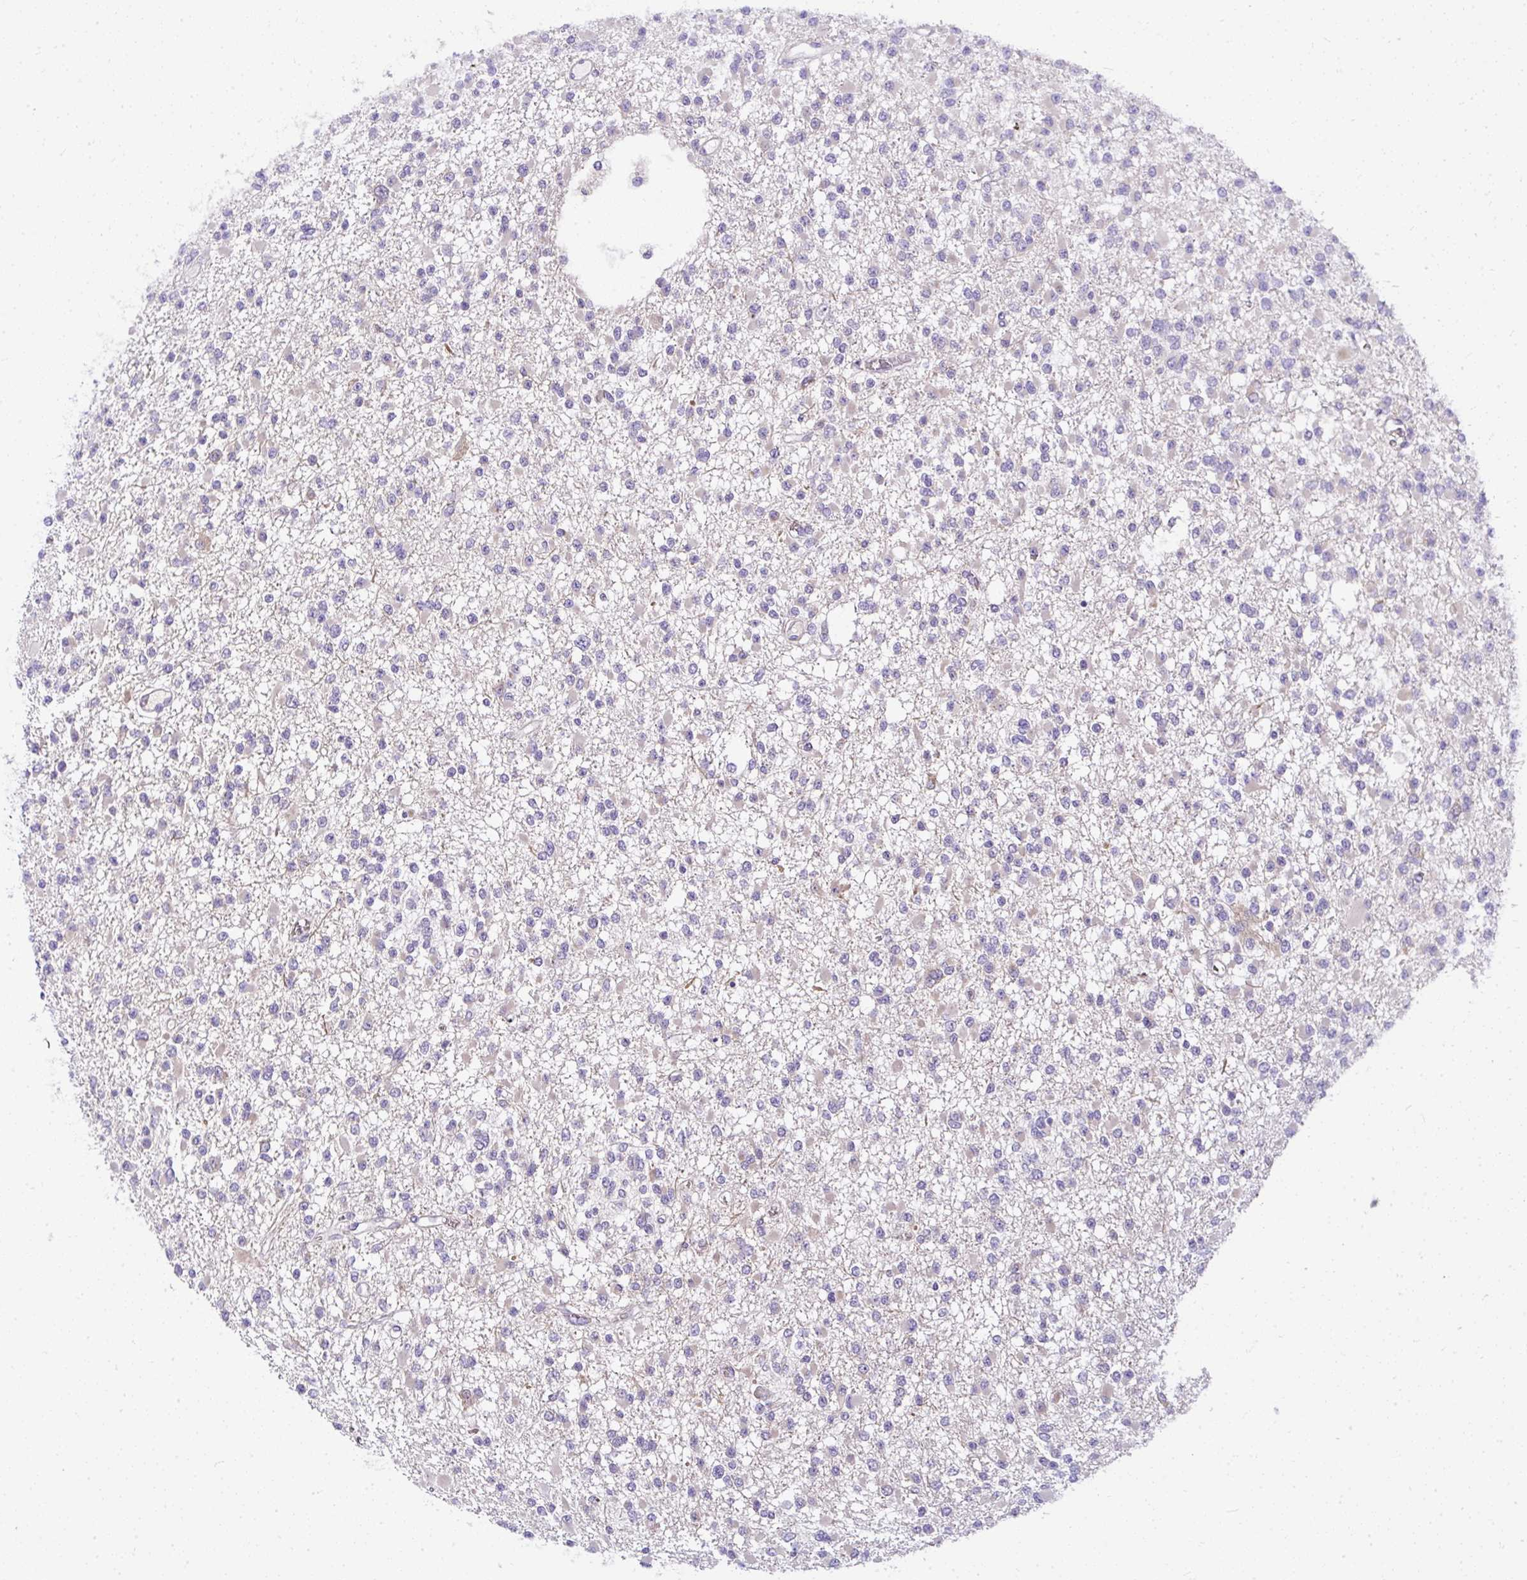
{"staining": {"intensity": "negative", "quantity": "none", "location": "none"}, "tissue": "glioma", "cell_type": "Tumor cells", "image_type": "cancer", "snomed": [{"axis": "morphology", "description": "Glioma, malignant, Low grade"}, {"axis": "topography", "description": "Brain"}], "caption": "Immunohistochemistry of glioma demonstrates no positivity in tumor cells. The staining is performed using DAB brown chromogen with nuclei counter-stained in using hematoxylin.", "gene": "DEPDC5", "patient": {"sex": "female", "age": 22}}